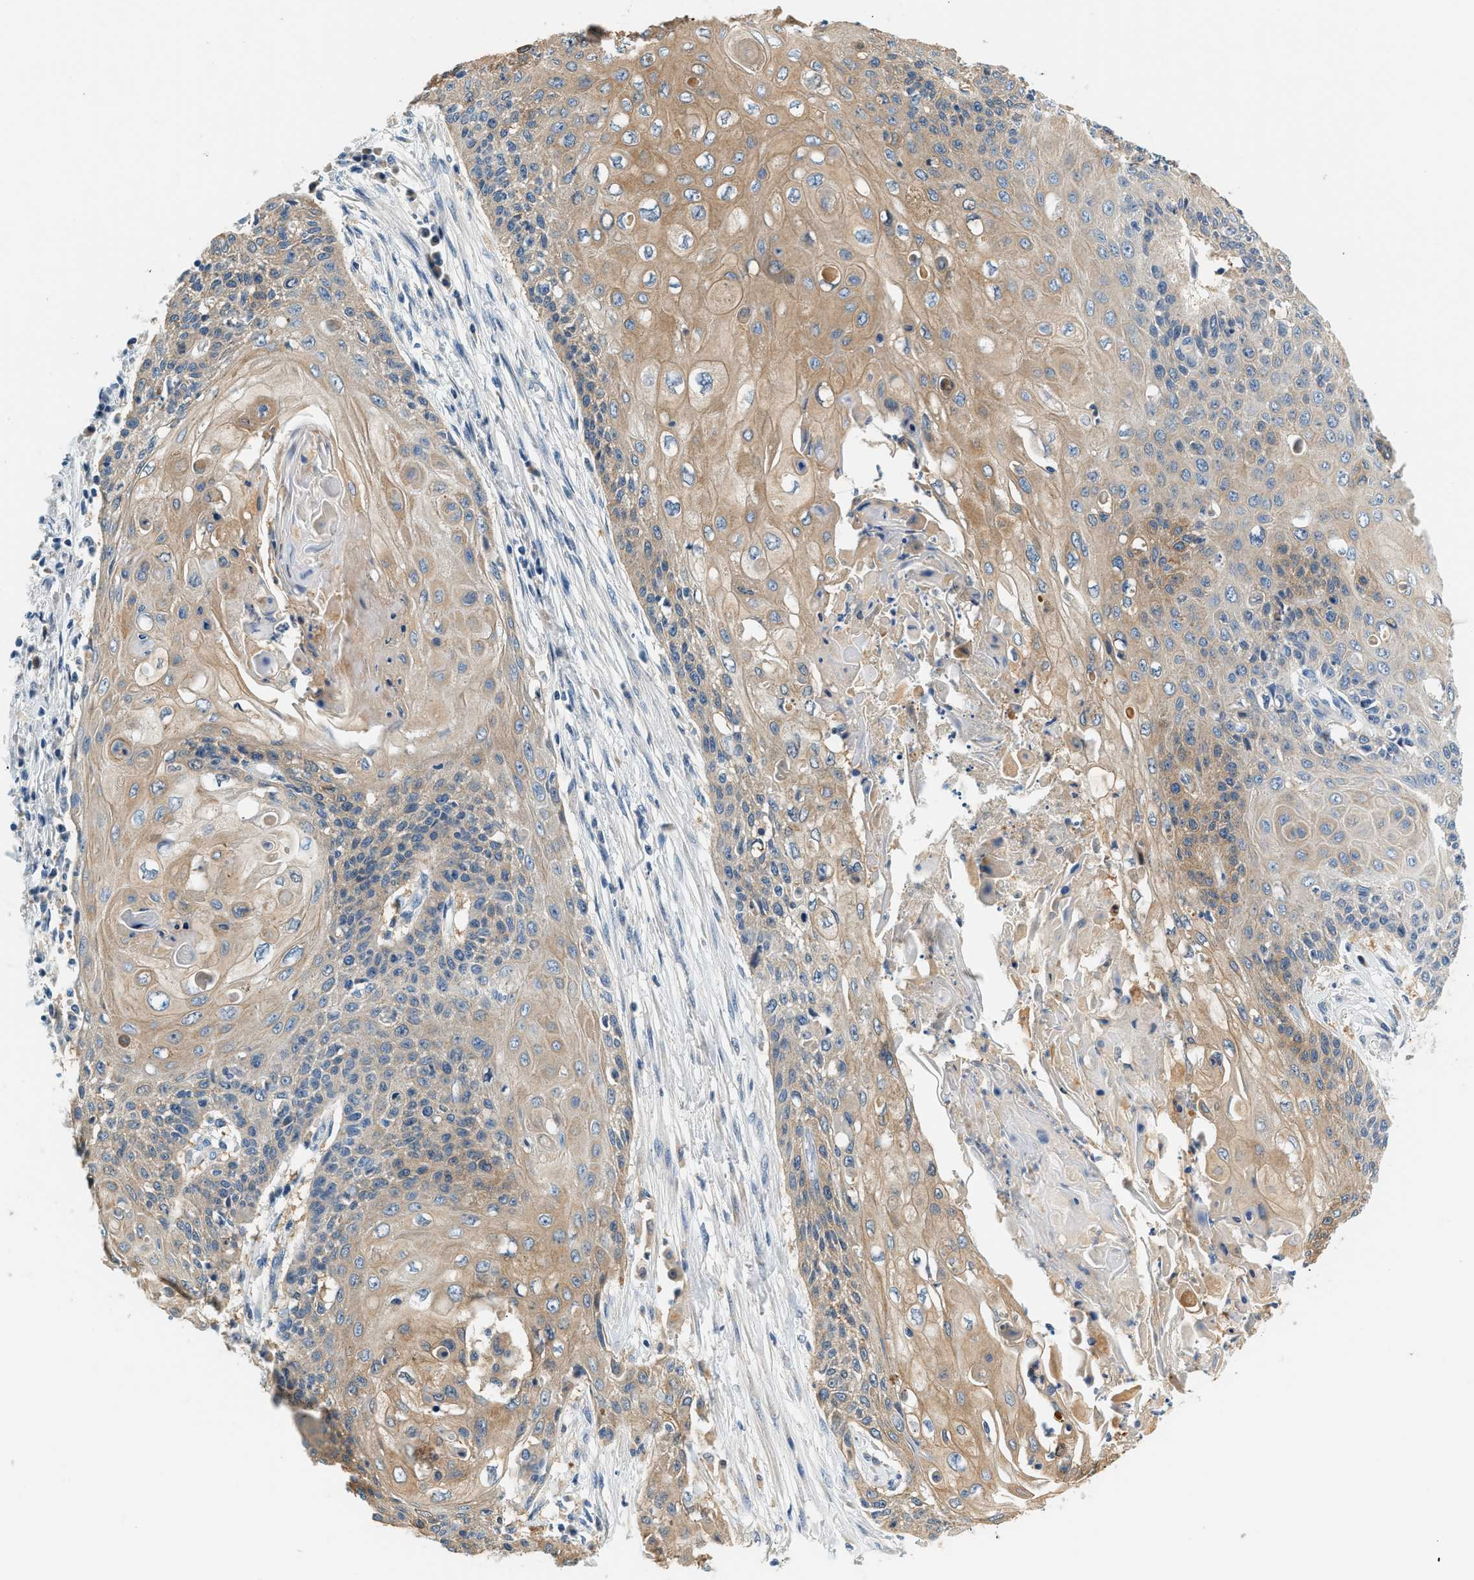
{"staining": {"intensity": "weak", "quantity": "25%-75%", "location": "cytoplasmic/membranous"}, "tissue": "cervical cancer", "cell_type": "Tumor cells", "image_type": "cancer", "snomed": [{"axis": "morphology", "description": "Squamous cell carcinoma, NOS"}, {"axis": "topography", "description": "Cervix"}], "caption": "The immunohistochemical stain labels weak cytoplasmic/membranous staining in tumor cells of cervical squamous cell carcinoma tissue.", "gene": "SLC35E1", "patient": {"sex": "female", "age": 39}}